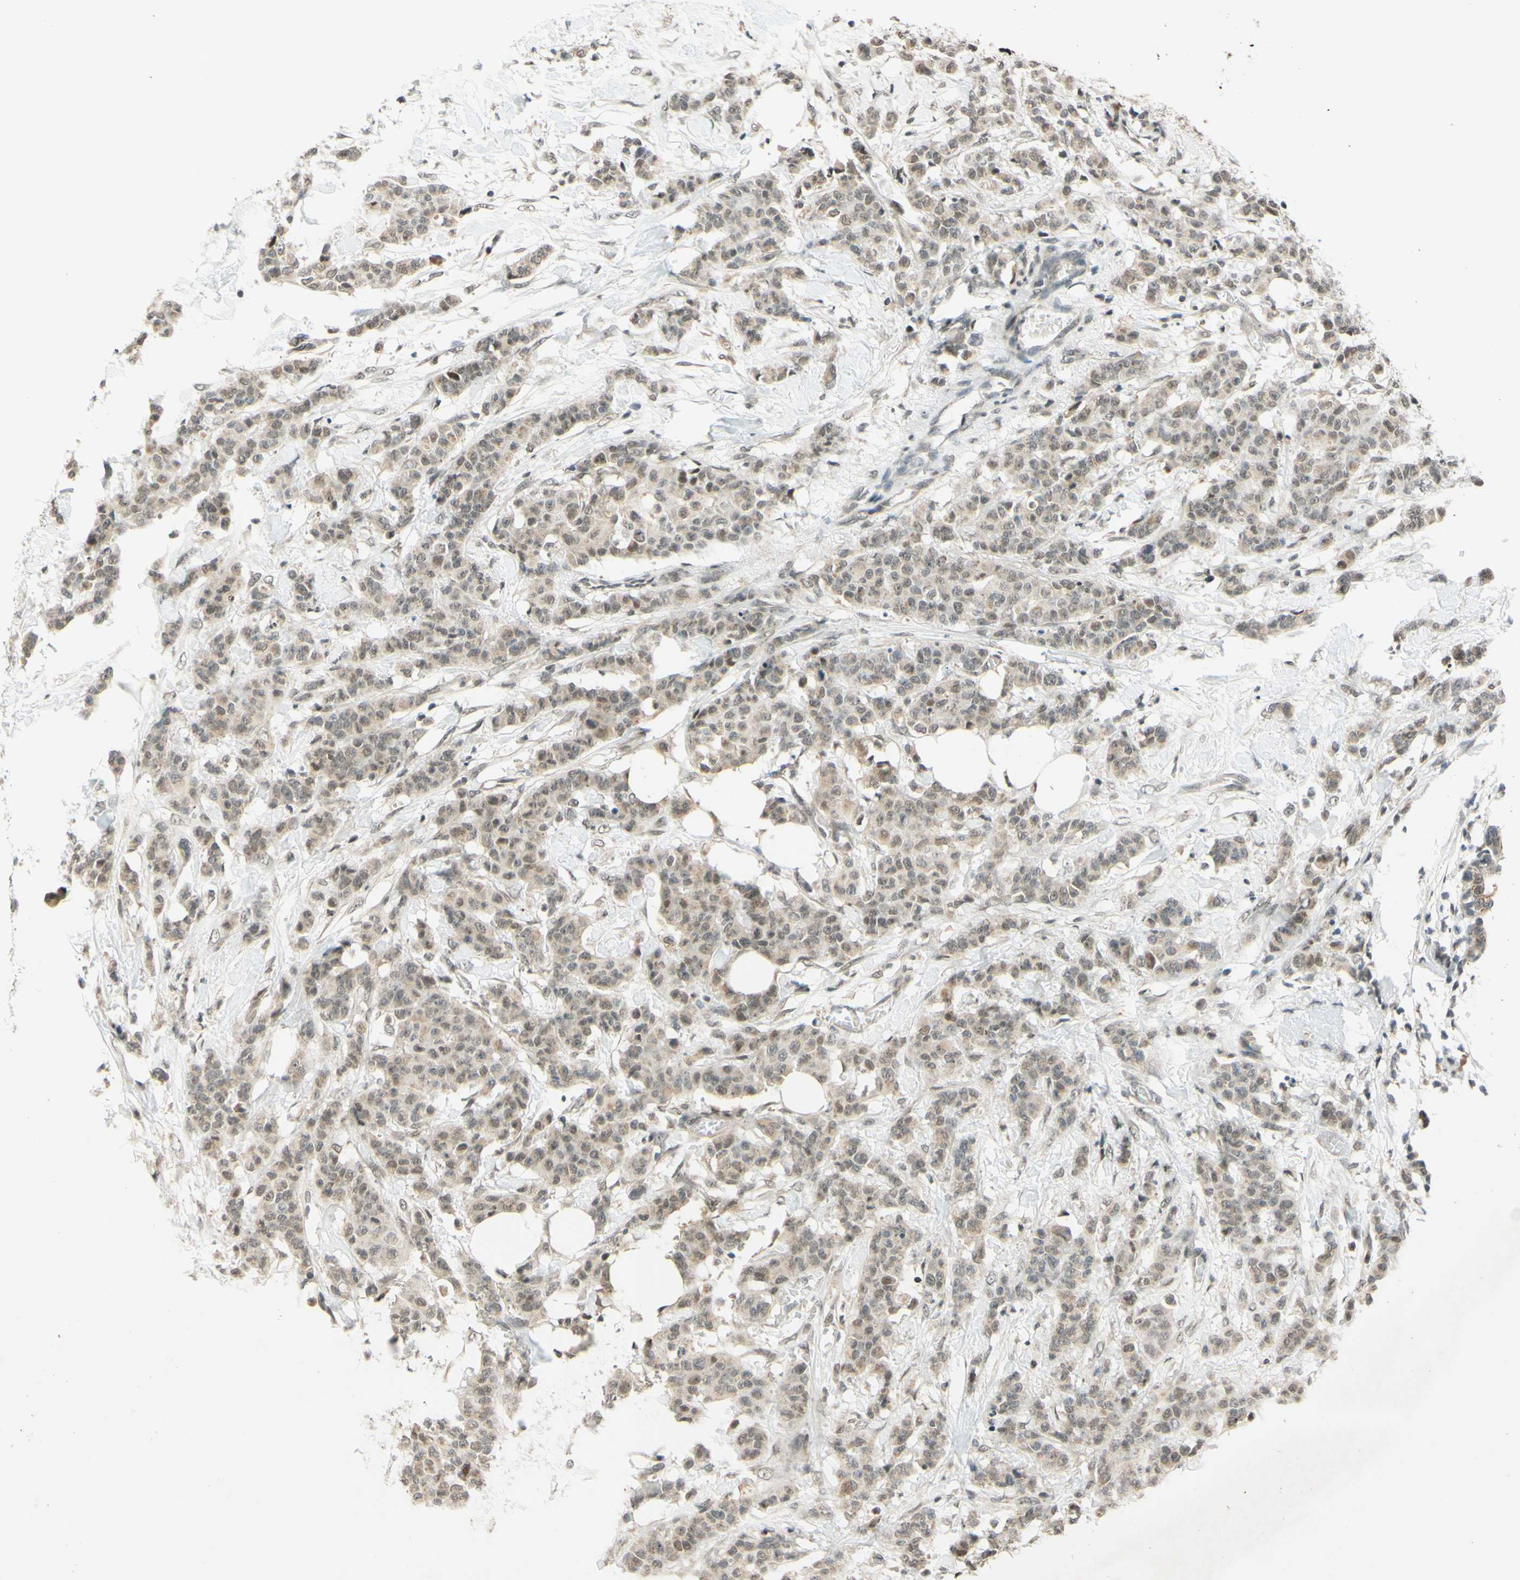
{"staining": {"intensity": "weak", "quantity": ">75%", "location": "nuclear"}, "tissue": "breast cancer", "cell_type": "Tumor cells", "image_type": "cancer", "snomed": [{"axis": "morphology", "description": "Normal tissue, NOS"}, {"axis": "morphology", "description": "Duct carcinoma"}, {"axis": "topography", "description": "Breast"}], "caption": "A brown stain highlights weak nuclear staining of a protein in human breast cancer (infiltrating ductal carcinoma) tumor cells.", "gene": "SMARCB1", "patient": {"sex": "female", "age": 40}}